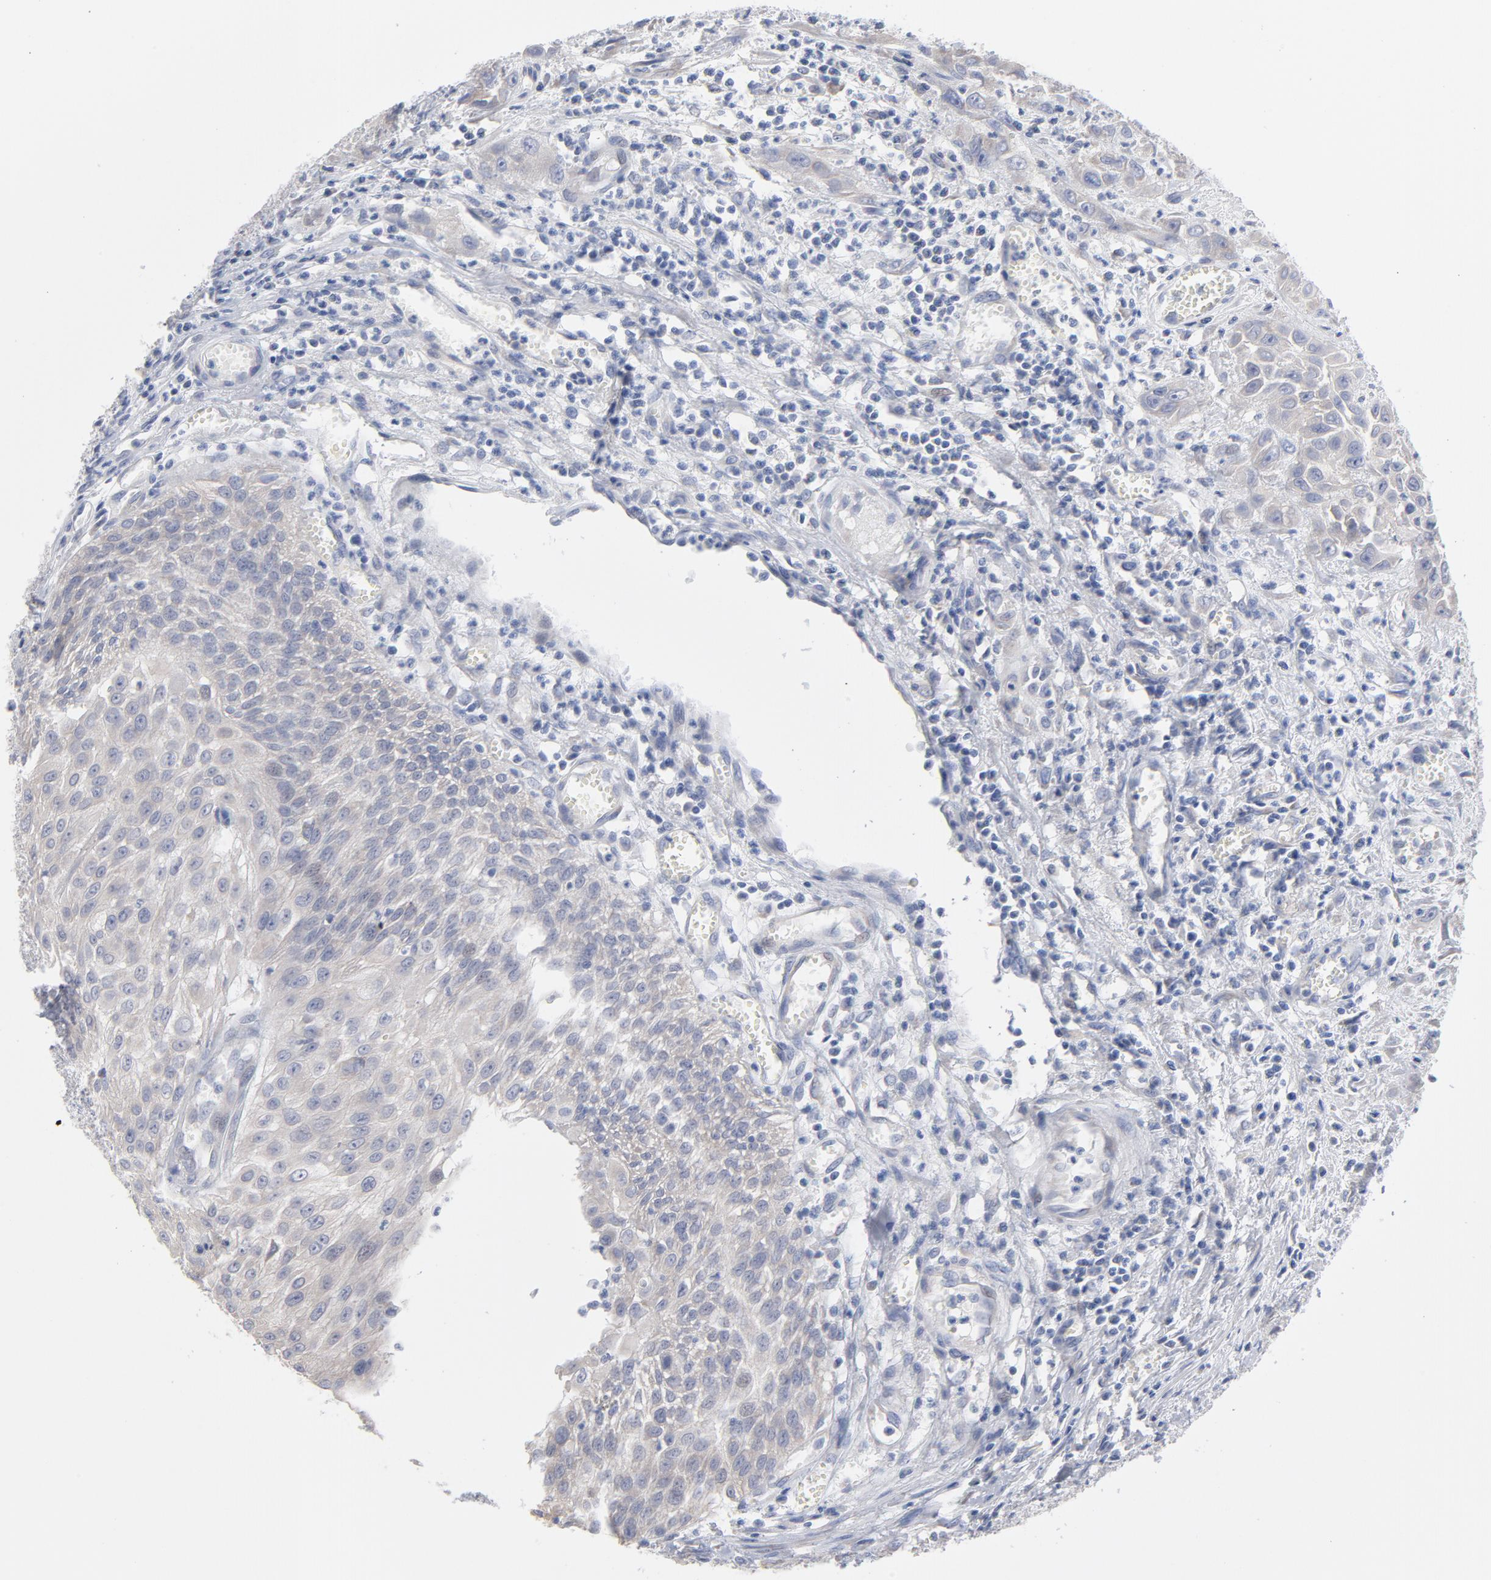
{"staining": {"intensity": "weak", "quantity": "25%-75%", "location": "cytoplasmic/membranous"}, "tissue": "urothelial cancer", "cell_type": "Tumor cells", "image_type": "cancer", "snomed": [{"axis": "morphology", "description": "Urothelial carcinoma, High grade"}, {"axis": "topography", "description": "Urinary bladder"}], "caption": "A brown stain shows weak cytoplasmic/membranous positivity of a protein in human urothelial carcinoma (high-grade) tumor cells. The protein is stained brown, and the nuclei are stained in blue (DAB (3,3'-diaminobenzidine) IHC with brightfield microscopy, high magnification).", "gene": "CPE", "patient": {"sex": "male", "age": 57}}